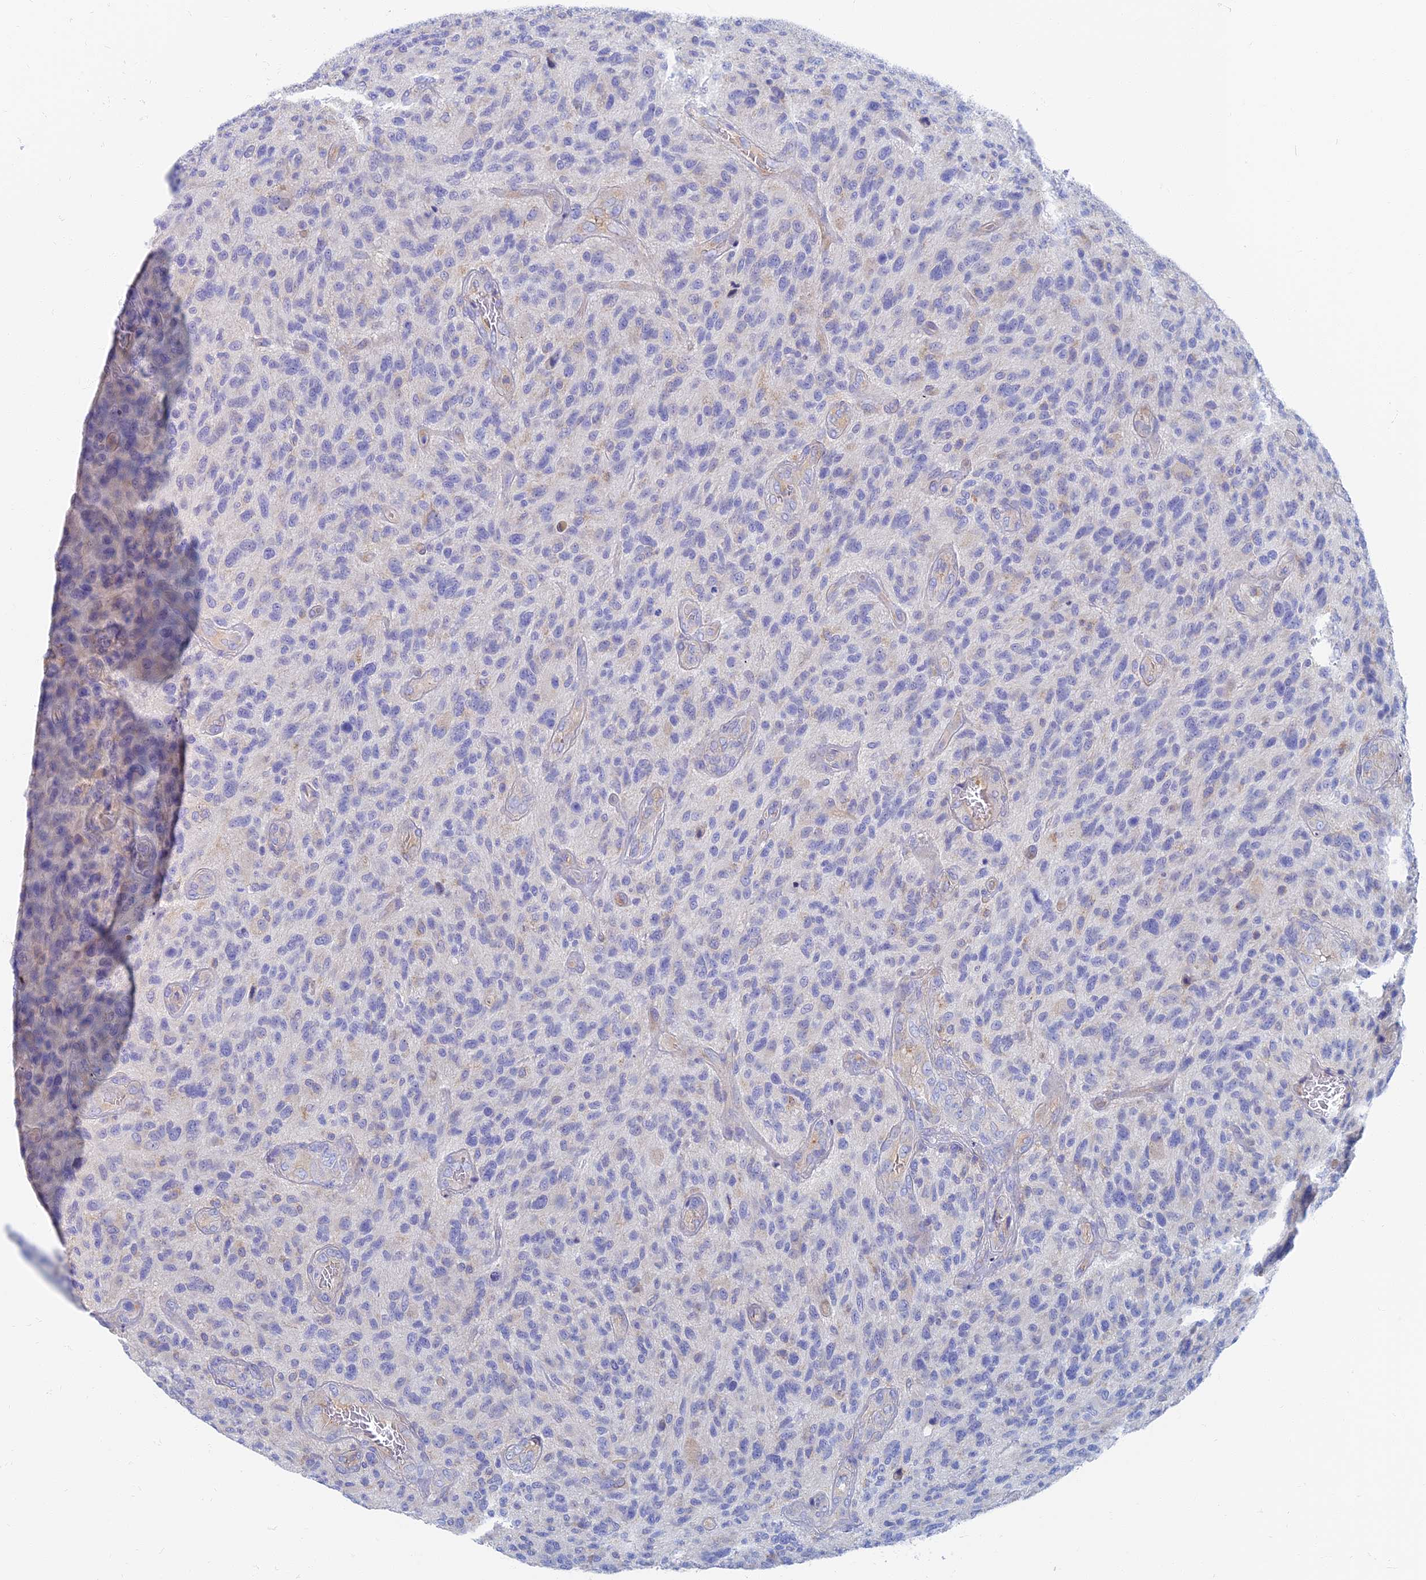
{"staining": {"intensity": "negative", "quantity": "none", "location": "none"}, "tissue": "glioma", "cell_type": "Tumor cells", "image_type": "cancer", "snomed": [{"axis": "morphology", "description": "Glioma, malignant, High grade"}, {"axis": "topography", "description": "Brain"}], "caption": "This micrograph is of malignant glioma (high-grade) stained with immunohistochemistry (IHC) to label a protein in brown with the nuclei are counter-stained blue. There is no positivity in tumor cells.", "gene": "TMEM44", "patient": {"sex": "male", "age": 47}}